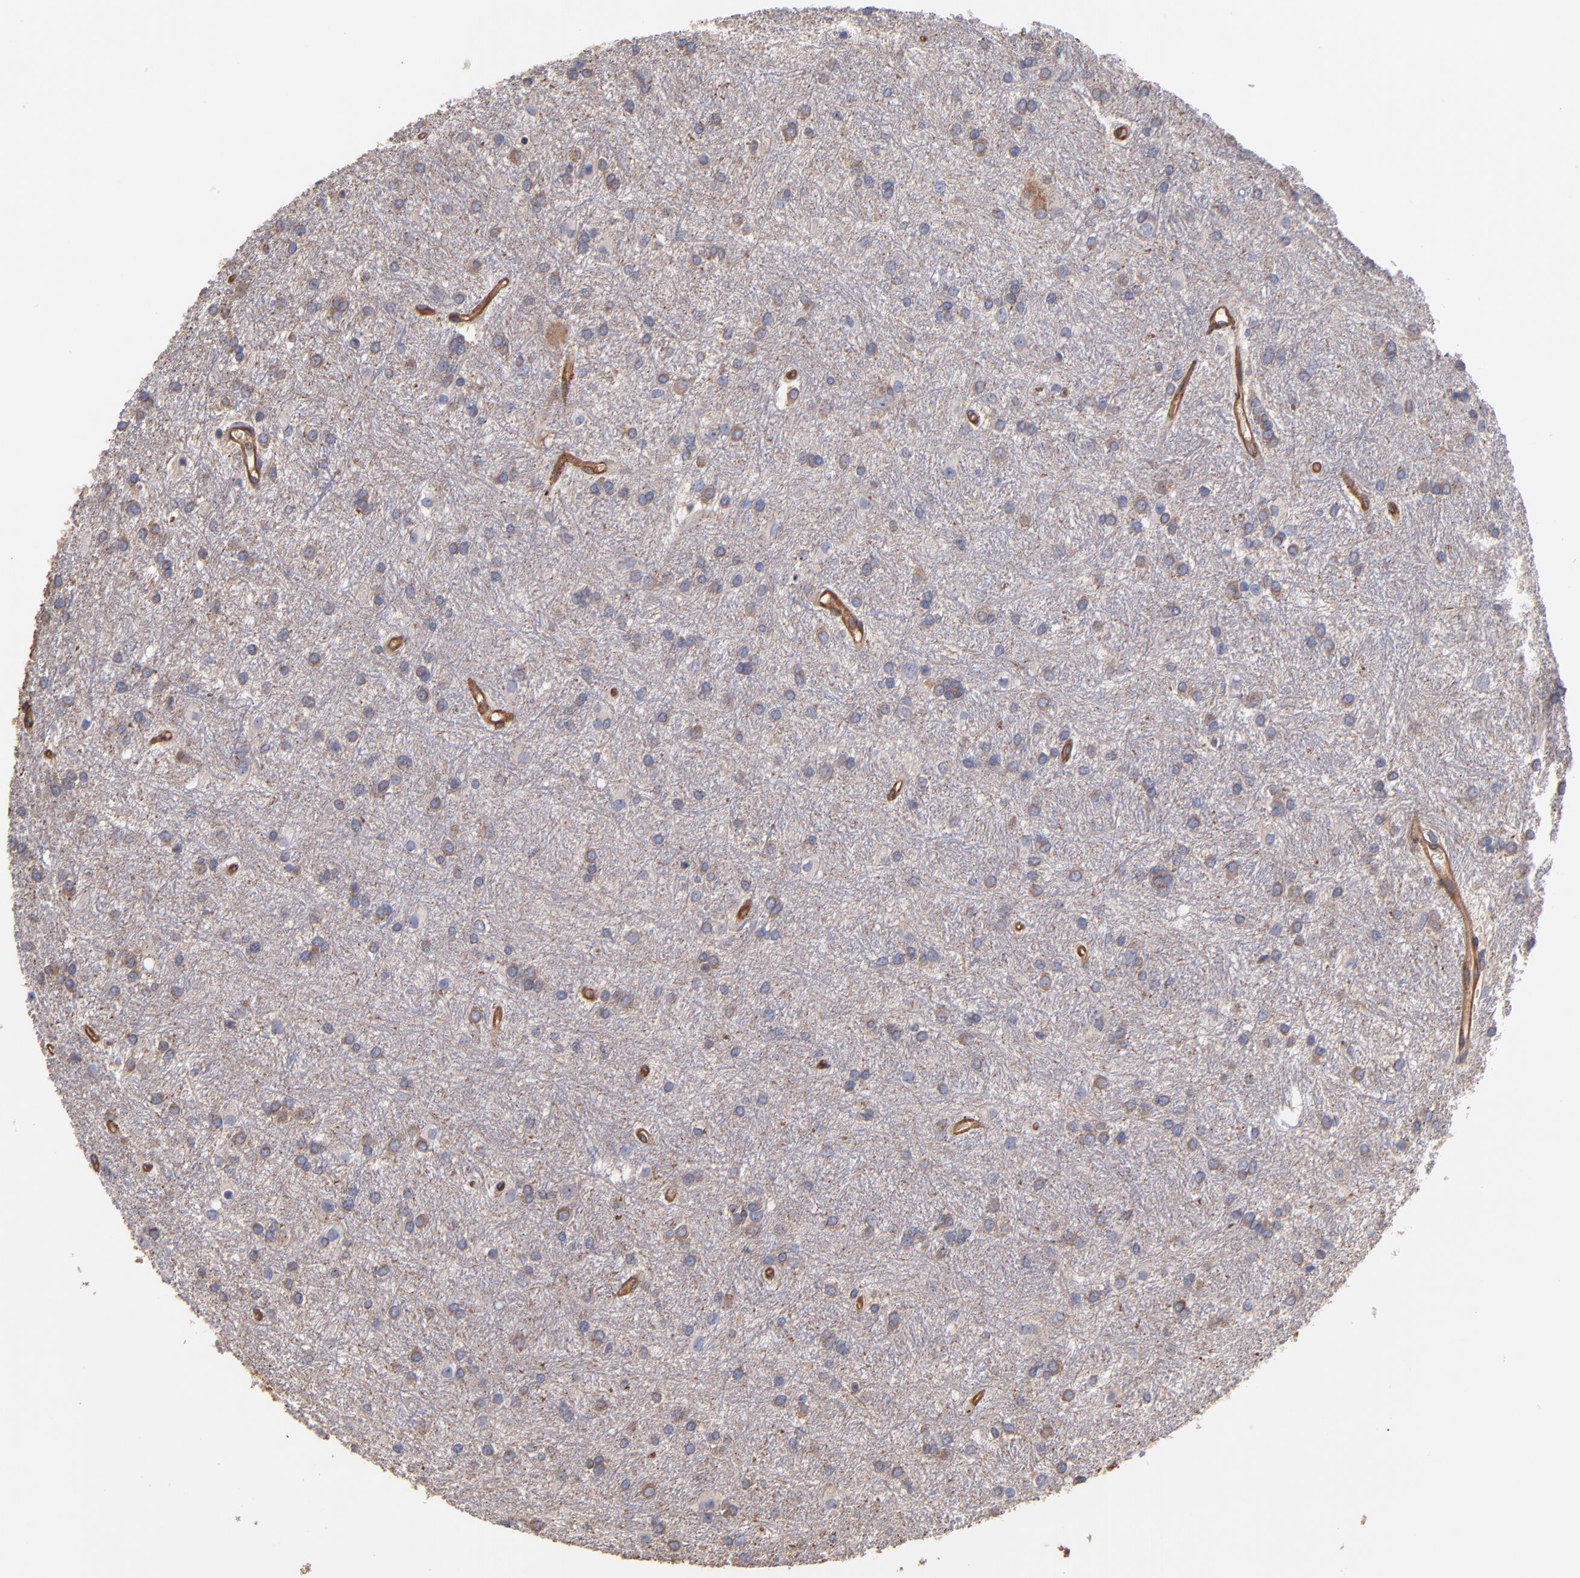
{"staining": {"intensity": "weak", "quantity": "<25%", "location": "cytoplasmic/membranous"}, "tissue": "glioma", "cell_type": "Tumor cells", "image_type": "cancer", "snomed": [{"axis": "morphology", "description": "Glioma, malignant, High grade"}, {"axis": "topography", "description": "Brain"}], "caption": "This is an immunohistochemistry histopathology image of malignant glioma (high-grade). There is no positivity in tumor cells.", "gene": "ESYT2", "patient": {"sex": "female", "age": 50}}